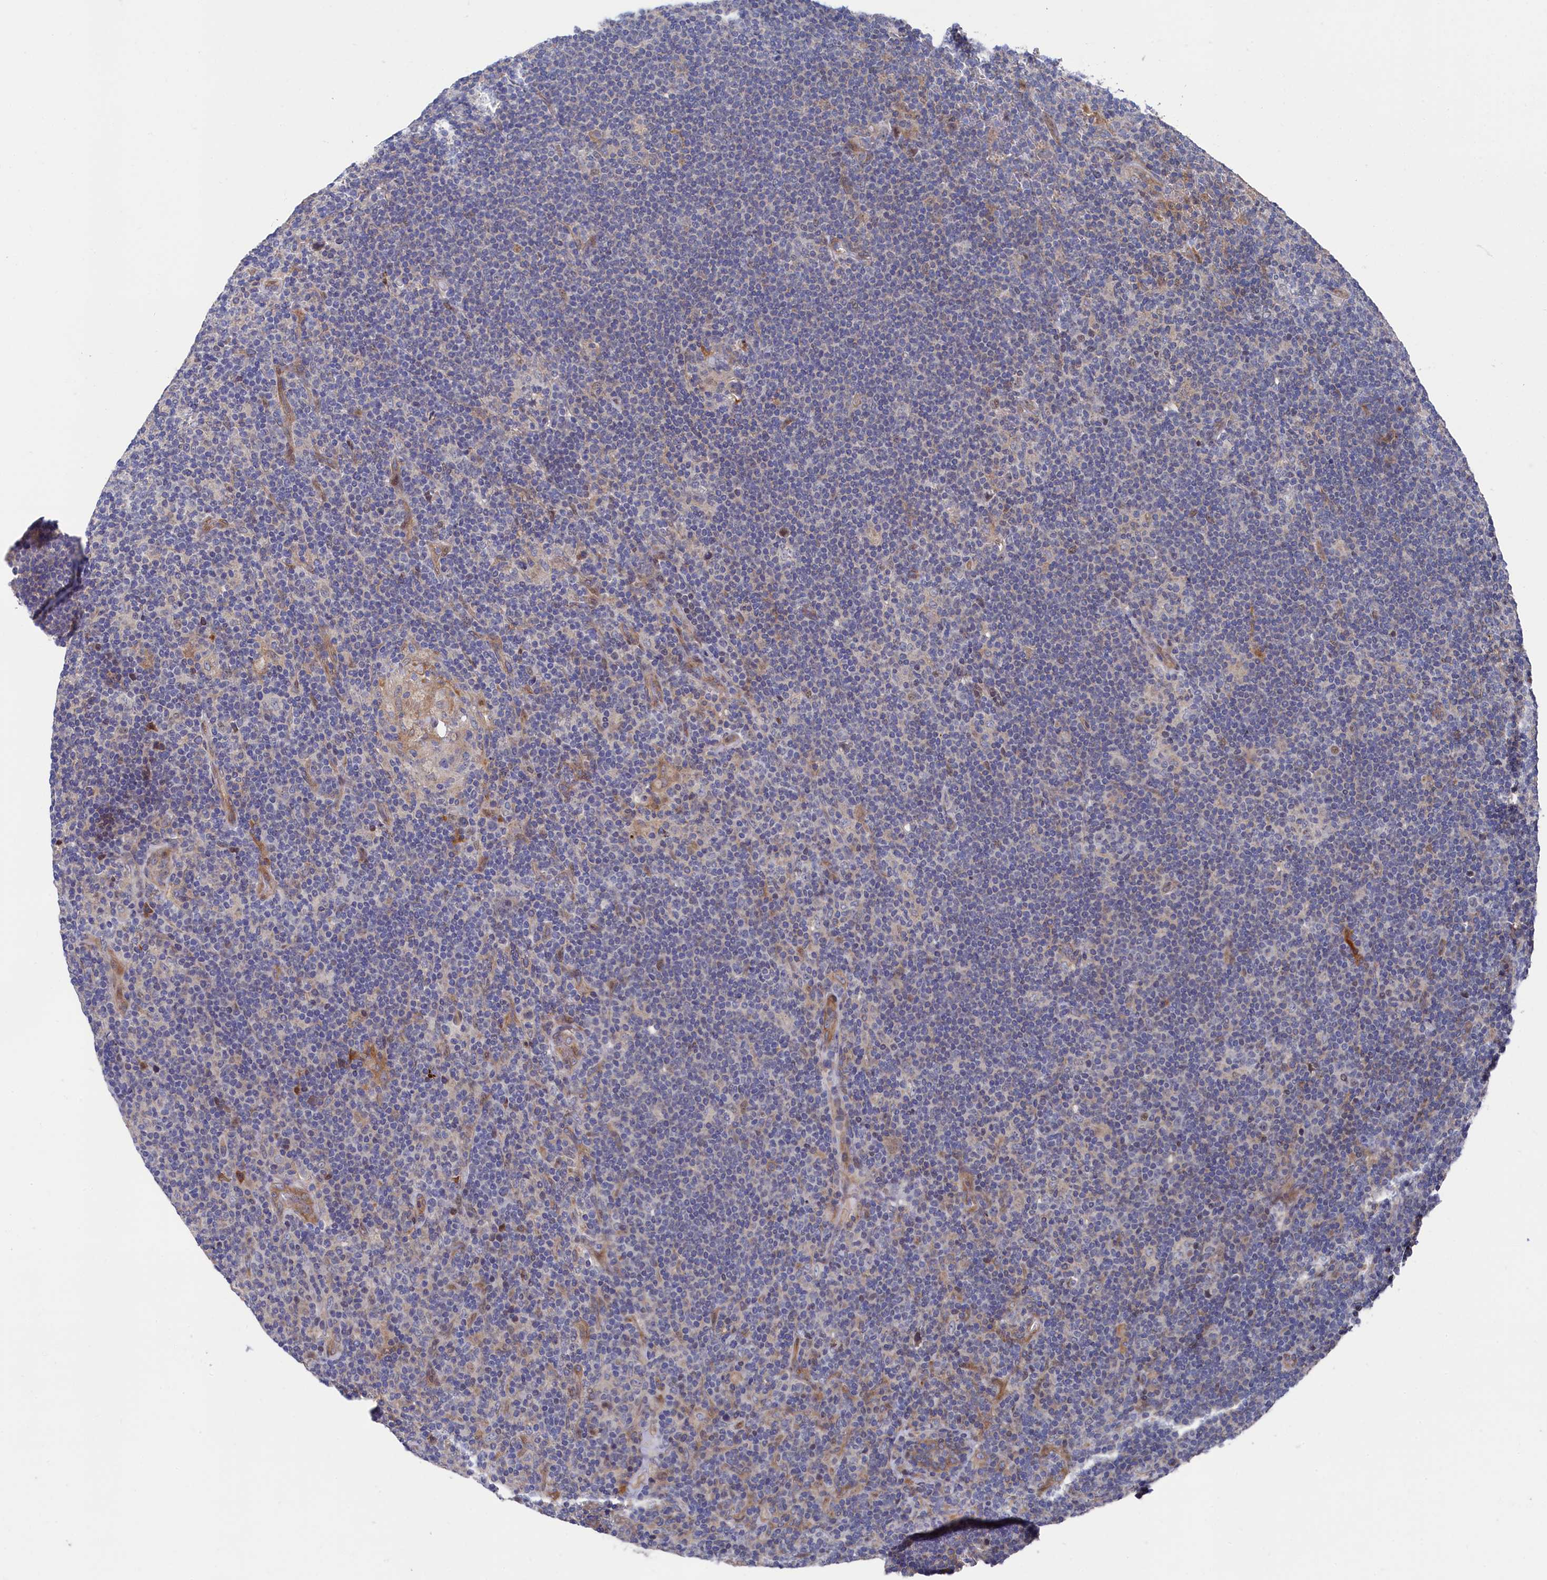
{"staining": {"intensity": "negative", "quantity": "none", "location": "none"}, "tissue": "lymphoma", "cell_type": "Tumor cells", "image_type": "cancer", "snomed": [{"axis": "morphology", "description": "Hodgkin's disease, NOS"}, {"axis": "topography", "description": "Lymph node"}], "caption": "IHC of human Hodgkin's disease exhibits no staining in tumor cells.", "gene": "ZNF891", "patient": {"sex": "female", "age": 57}}